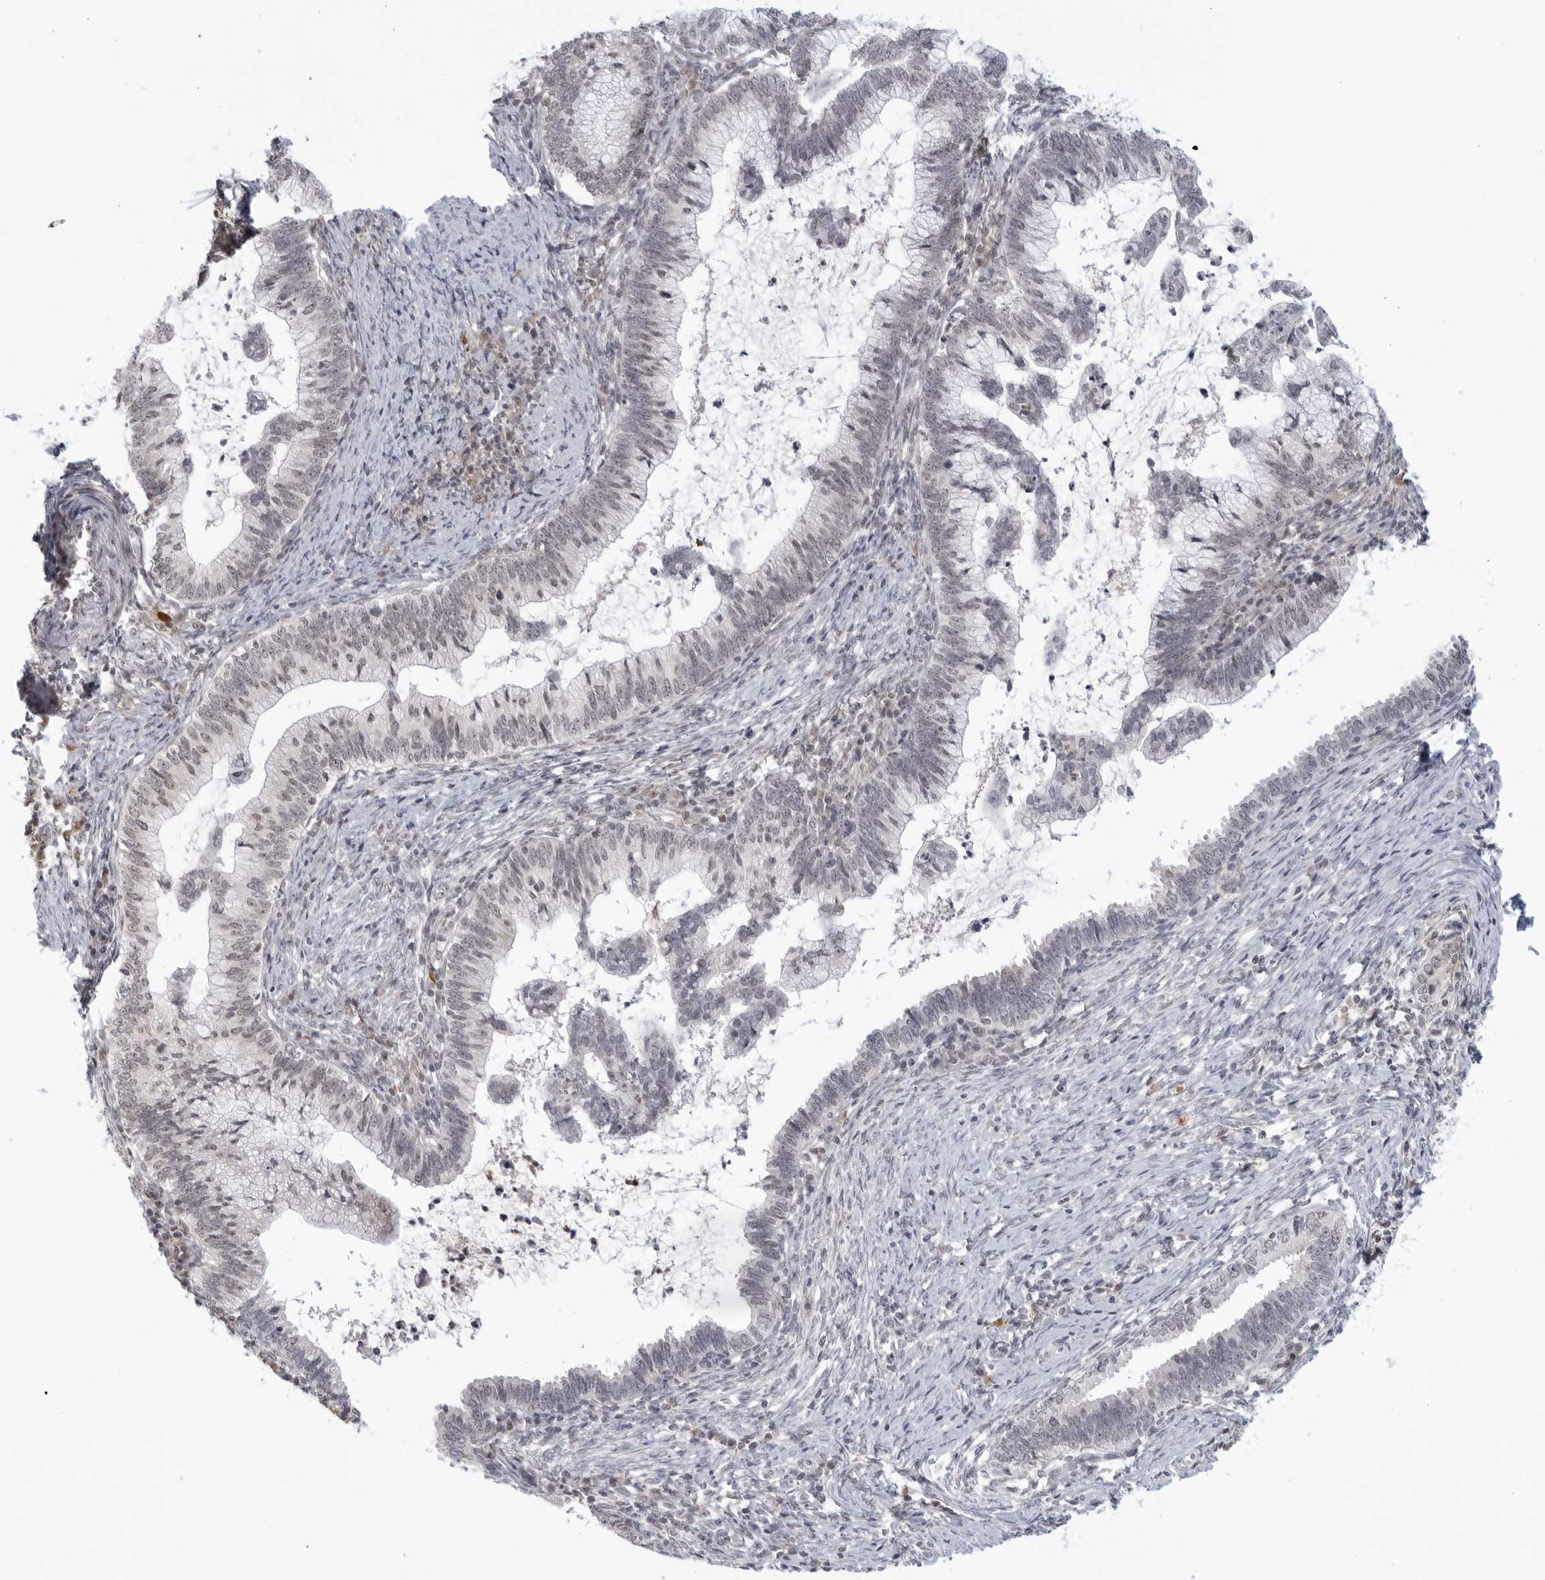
{"staining": {"intensity": "negative", "quantity": "none", "location": "none"}, "tissue": "cervical cancer", "cell_type": "Tumor cells", "image_type": "cancer", "snomed": [{"axis": "morphology", "description": "Adenocarcinoma, NOS"}, {"axis": "topography", "description": "Cervix"}], "caption": "The immunohistochemistry photomicrograph has no significant expression in tumor cells of cervical adenocarcinoma tissue.", "gene": "RAB11FIP3", "patient": {"sex": "female", "age": 36}}